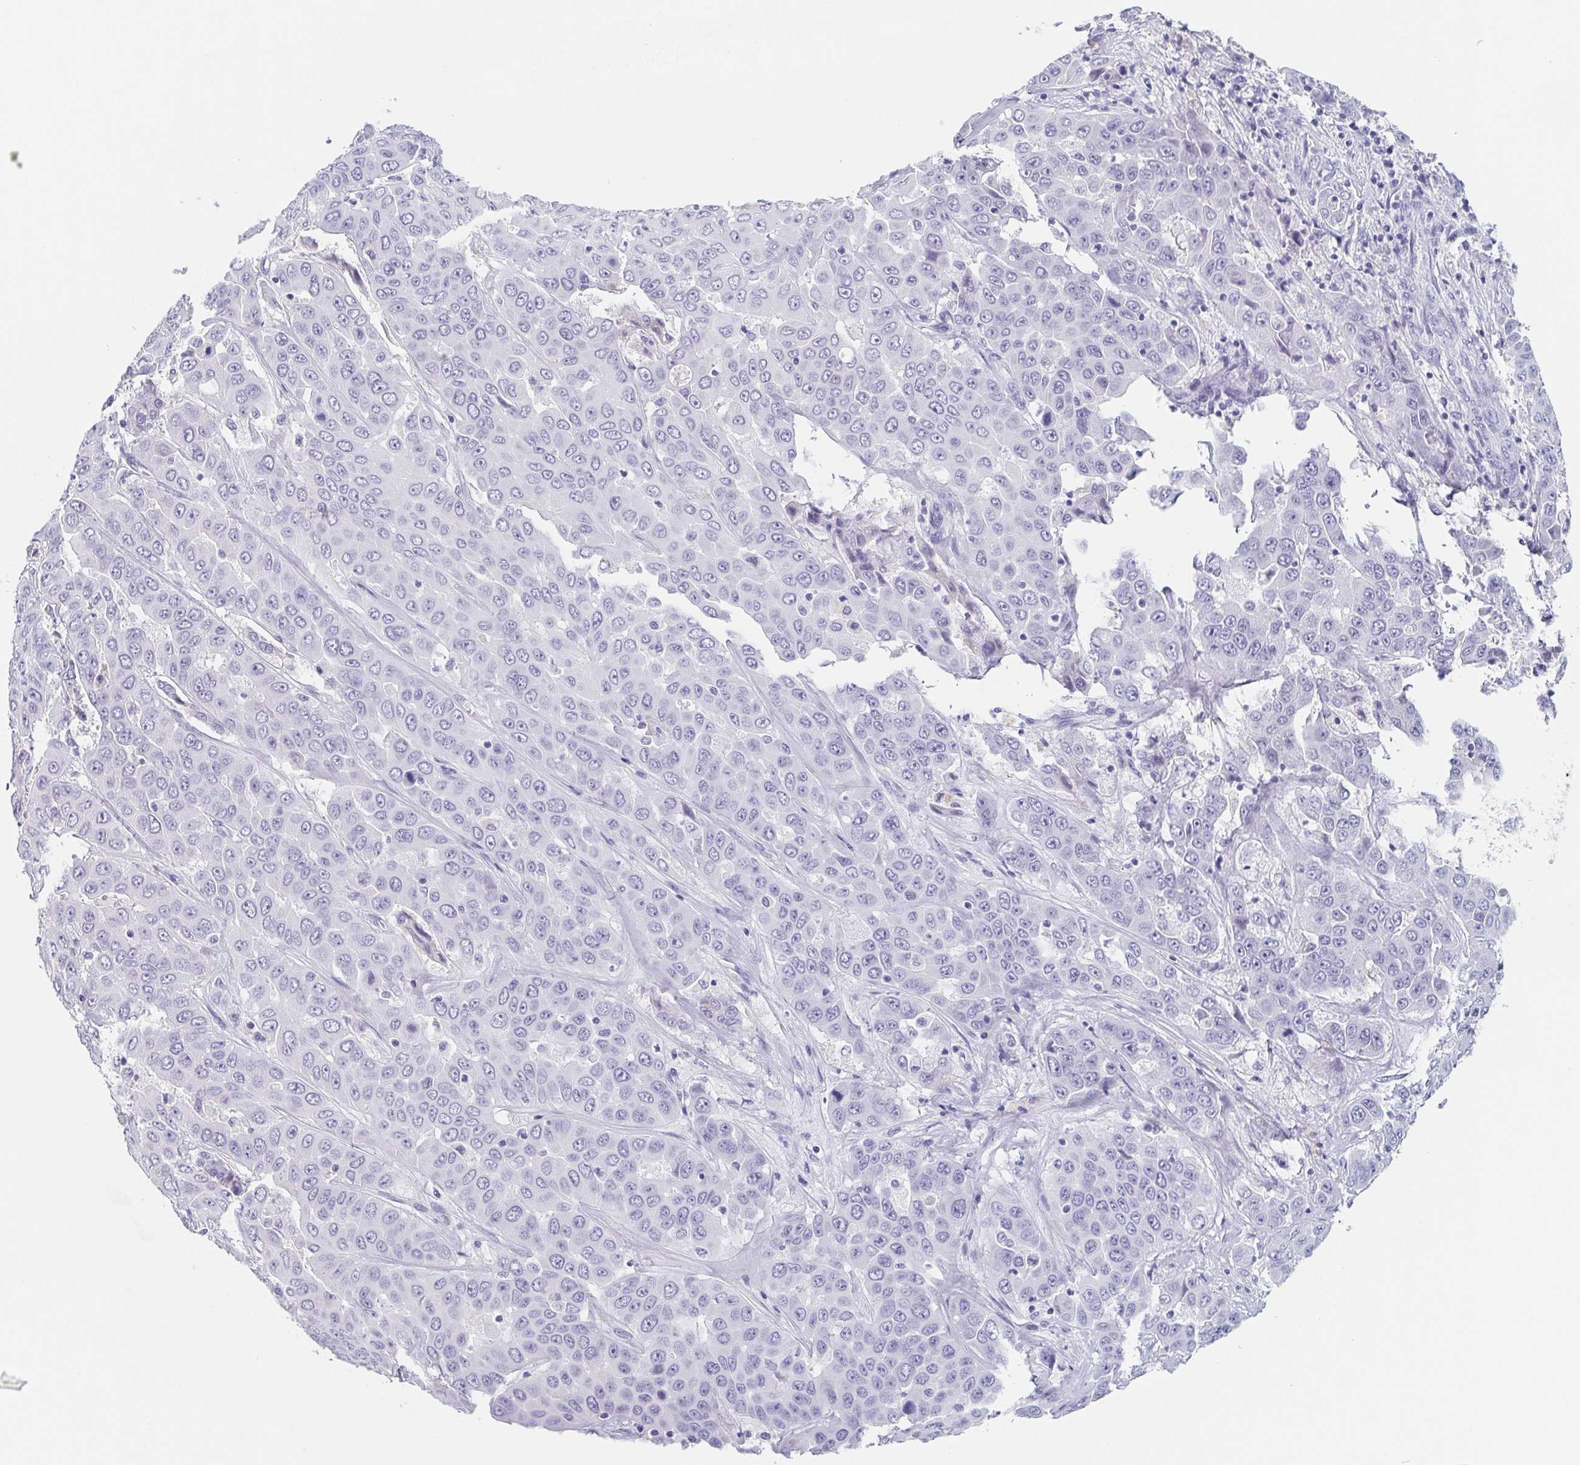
{"staining": {"intensity": "negative", "quantity": "none", "location": "none"}, "tissue": "liver cancer", "cell_type": "Tumor cells", "image_type": "cancer", "snomed": [{"axis": "morphology", "description": "Cholangiocarcinoma"}, {"axis": "topography", "description": "Liver"}], "caption": "This is an immunohistochemistry histopathology image of human liver cholangiocarcinoma. There is no expression in tumor cells.", "gene": "ITLN1", "patient": {"sex": "female", "age": 52}}